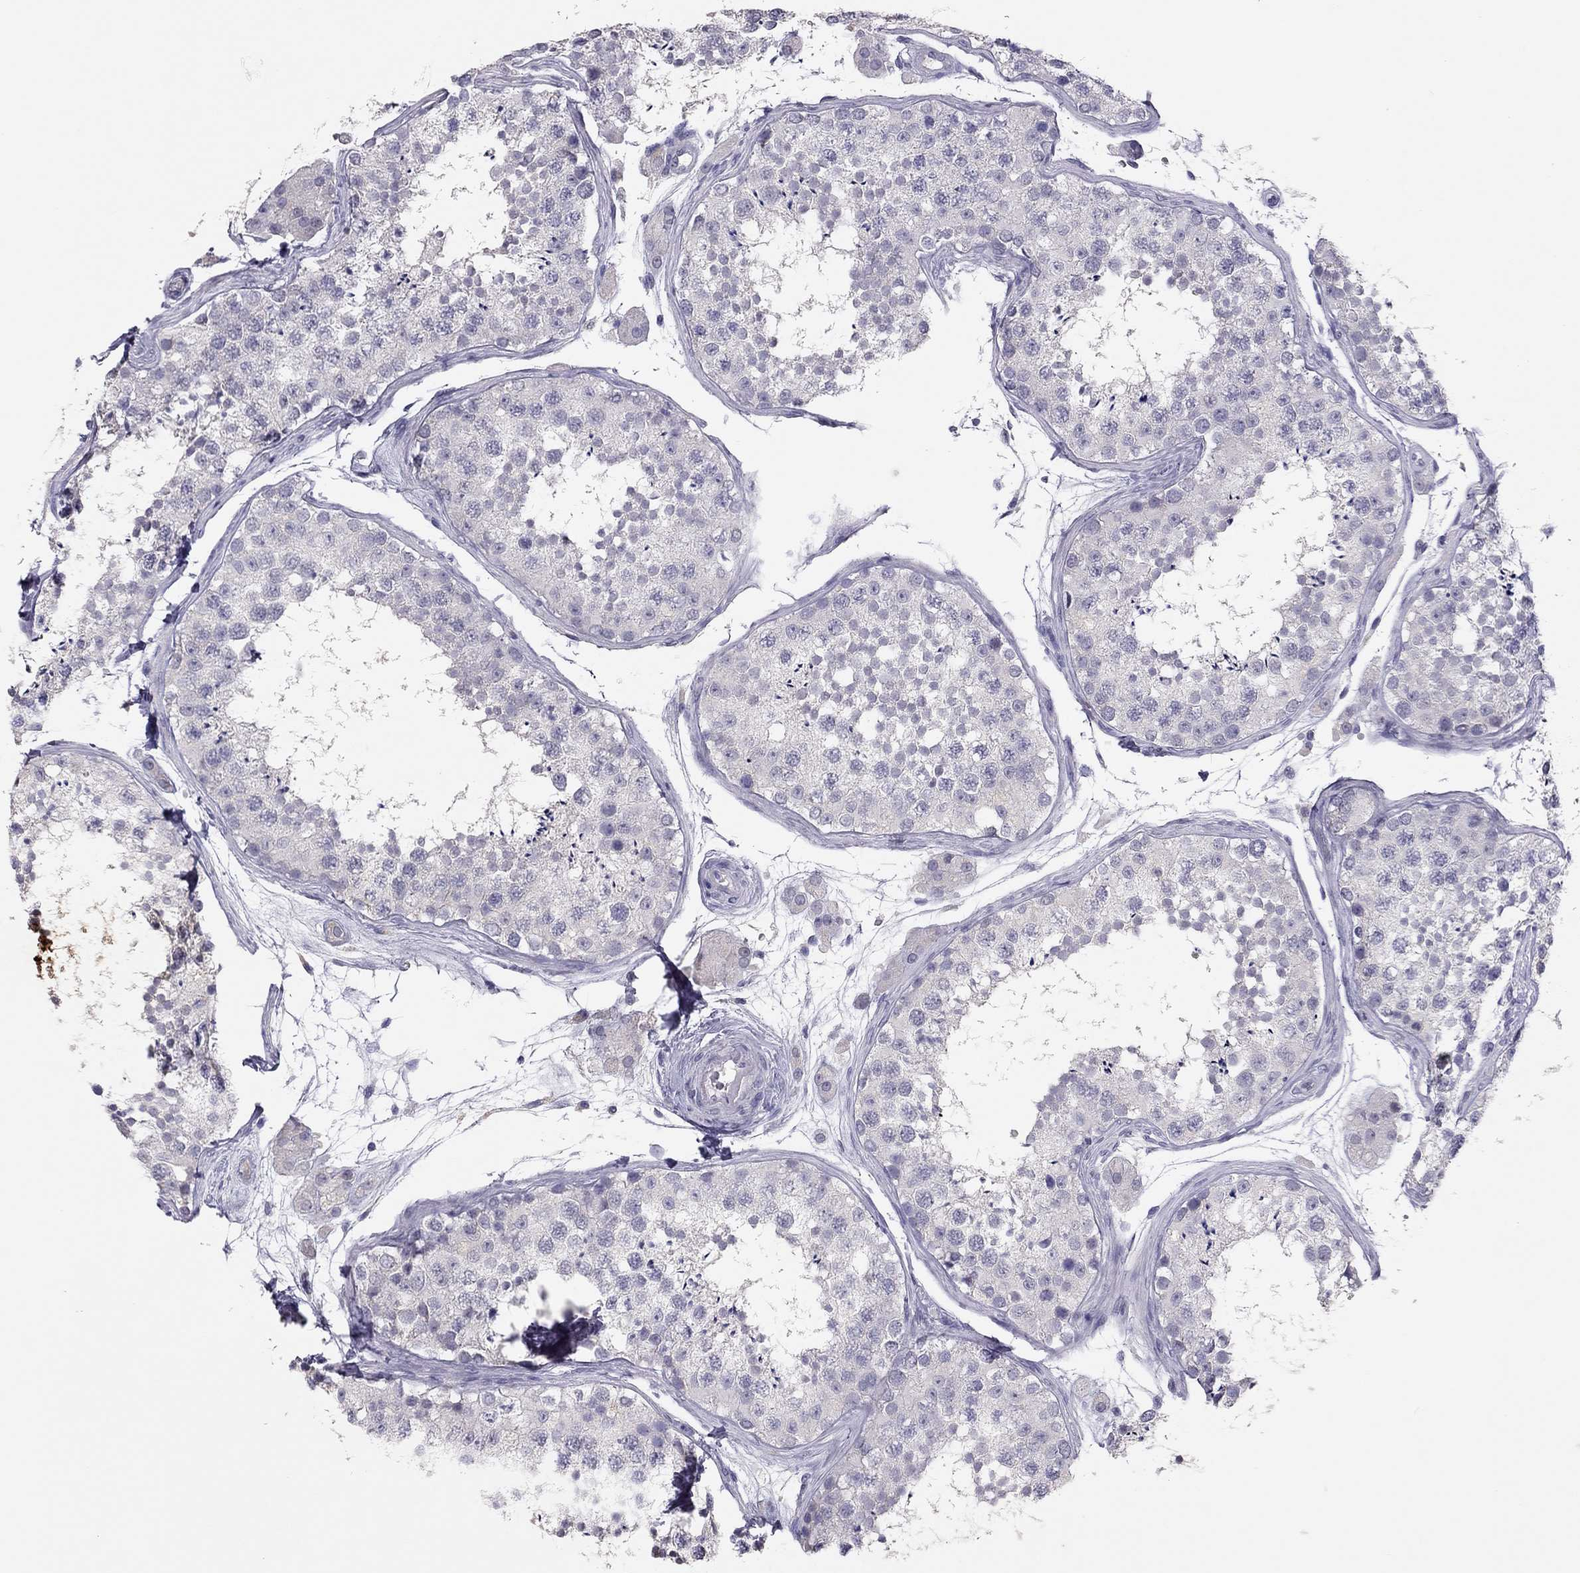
{"staining": {"intensity": "negative", "quantity": "none", "location": "none"}, "tissue": "testis", "cell_type": "Cells in seminiferous ducts", "image_type": "normal", "snomed": [{"axis": "morphology", "description": "Normal tissue, NOS"}, {"axis": "topography", "description": "Testis"}], "caption": "Immunohistochemistry photomicrograph of benign testis: testis stained with DAB (3,3'-diaminobenzidine) exhibits no significant protein positivity in cells in seminiferous ducts.", "gene": "ADORA2A", "patient": {"sex": "male", "age": 41}}